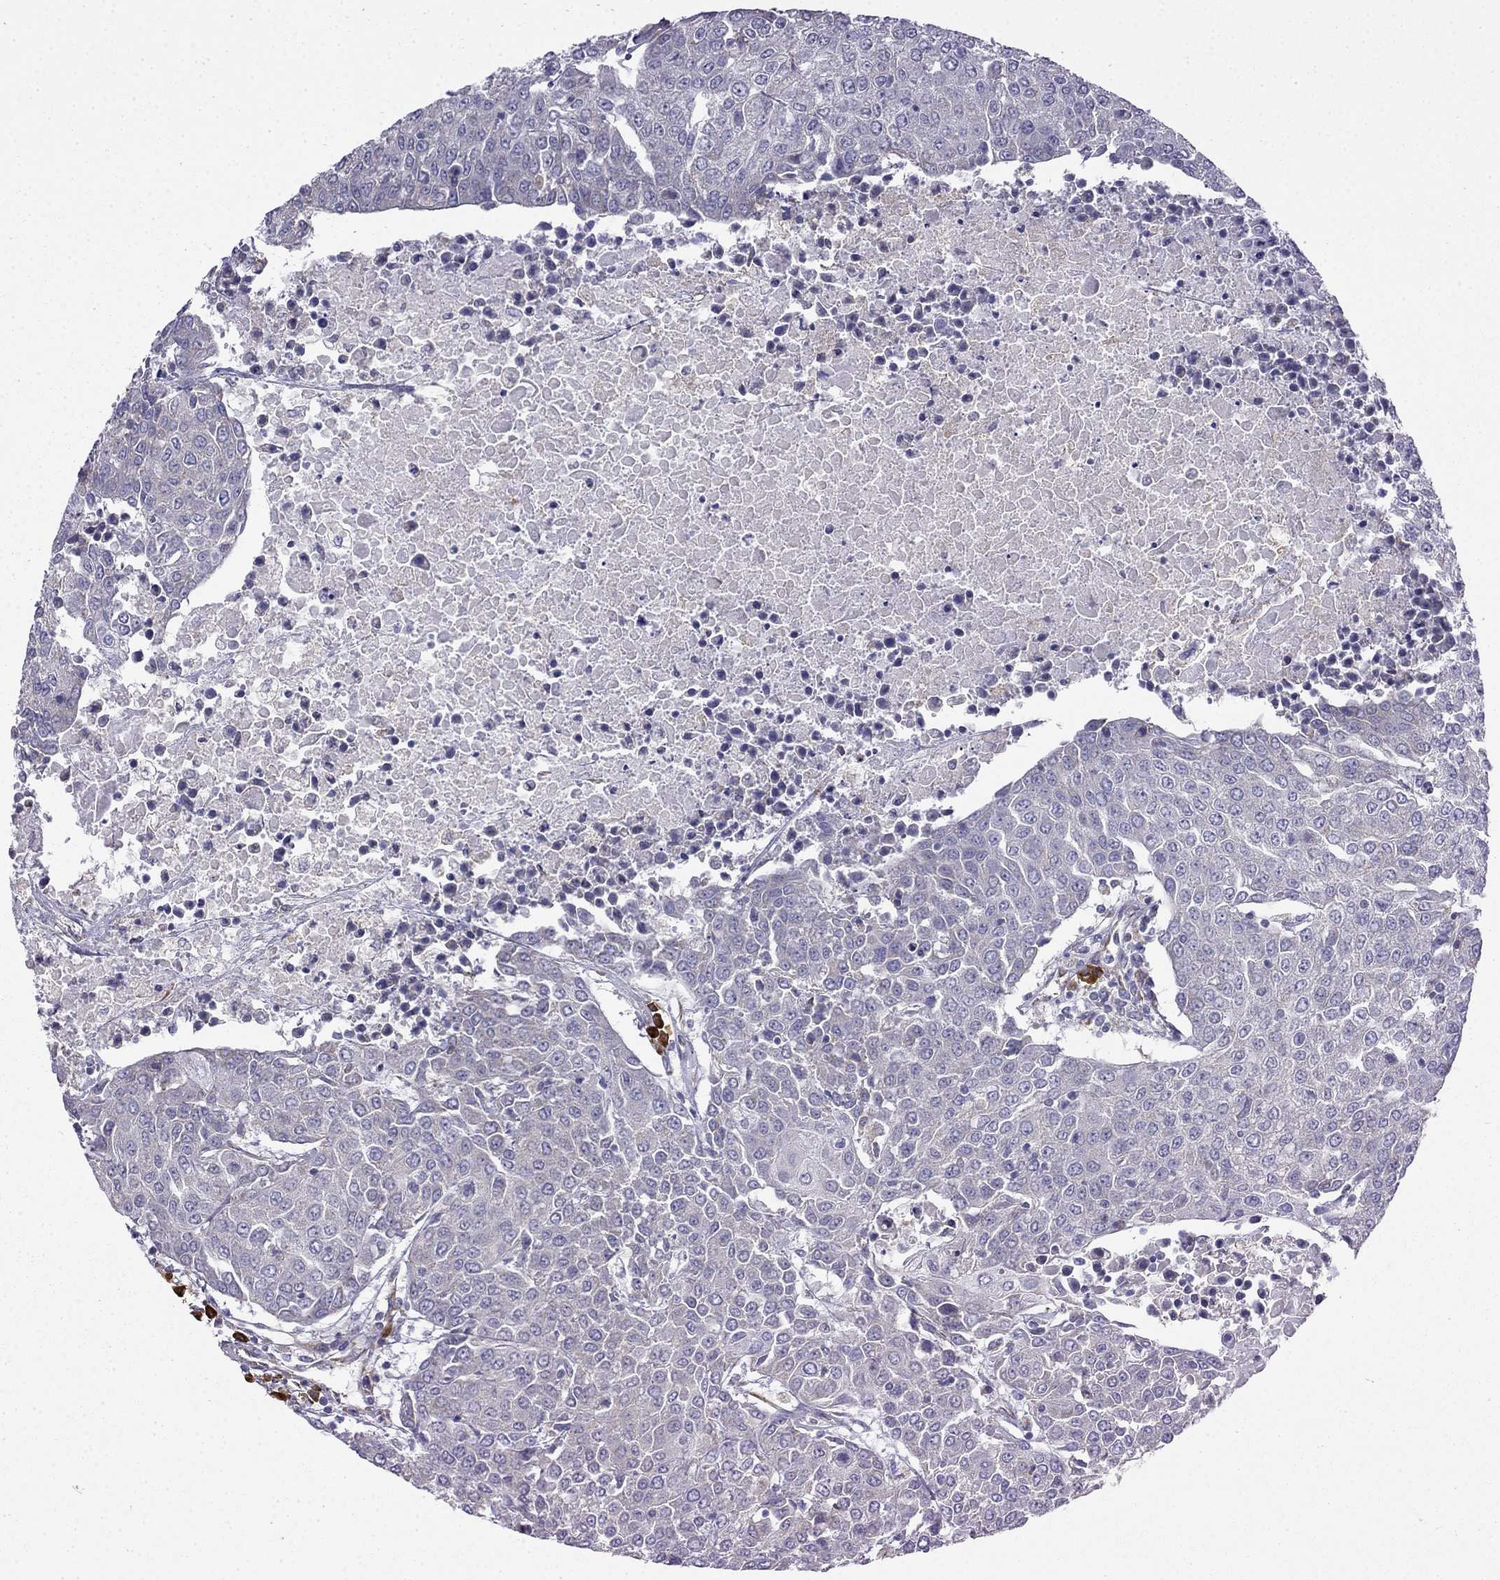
{"staining": {"intensity": "negative", "quantity": "none", "location": "none"}, "tissue": "urothelial cancer", "cell_type": "Tumor cells", "image_type": "cancer", "snomed": [{"axis": "morphology", "description": "Urothelial carcinoma, High grade"}, {"axis": "topography", "description": "Urinary bladder"}], "caption": "High magnification brightfield microscopy of urothelial carcinoma (high-grade) stained with DAB (3,3'-diaminobenzidine) (brown) and counterstained with hematoxylin (blue): tumor cells show no significant positivity.", "gene": "LONRF2", "patient": {"sex": "female", "age": 85}}